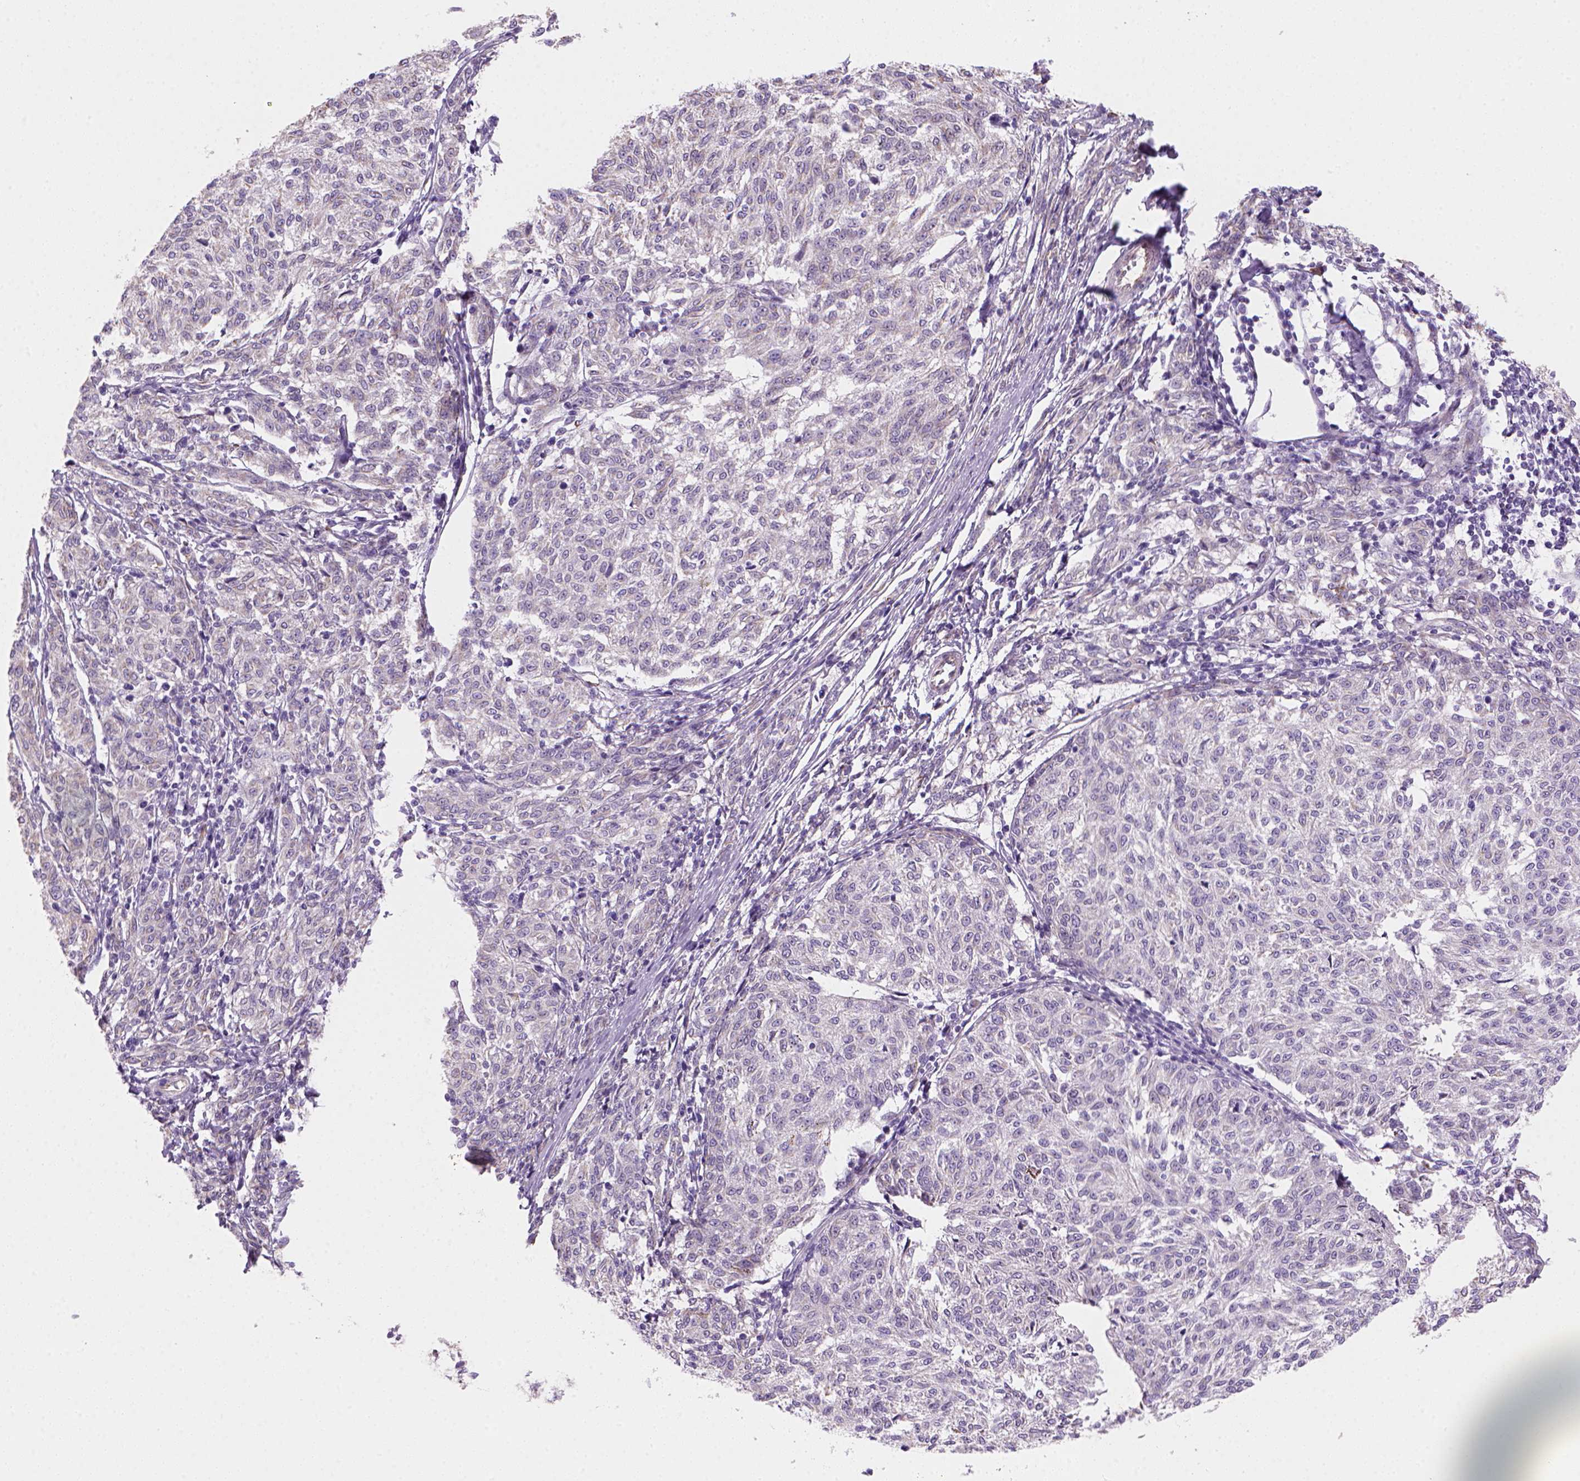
{"staining": {"intensity": "negative", "quantity": "none", "location": "none"}, "tissue": "melanoma", "cell_type": "Tumor cells", "image_type": "cancer", "snomed": [{"axis": "morphology", "description": "Malignant melanoma, NOS"}, {"axis": "topography", "description": "Skin"}], "caption": "This is an IHC photomicrograph of melanoma. There is no positivity in tumor cells.", "gene": "CES2", "patient": {"sex": "female", "age": 72}}